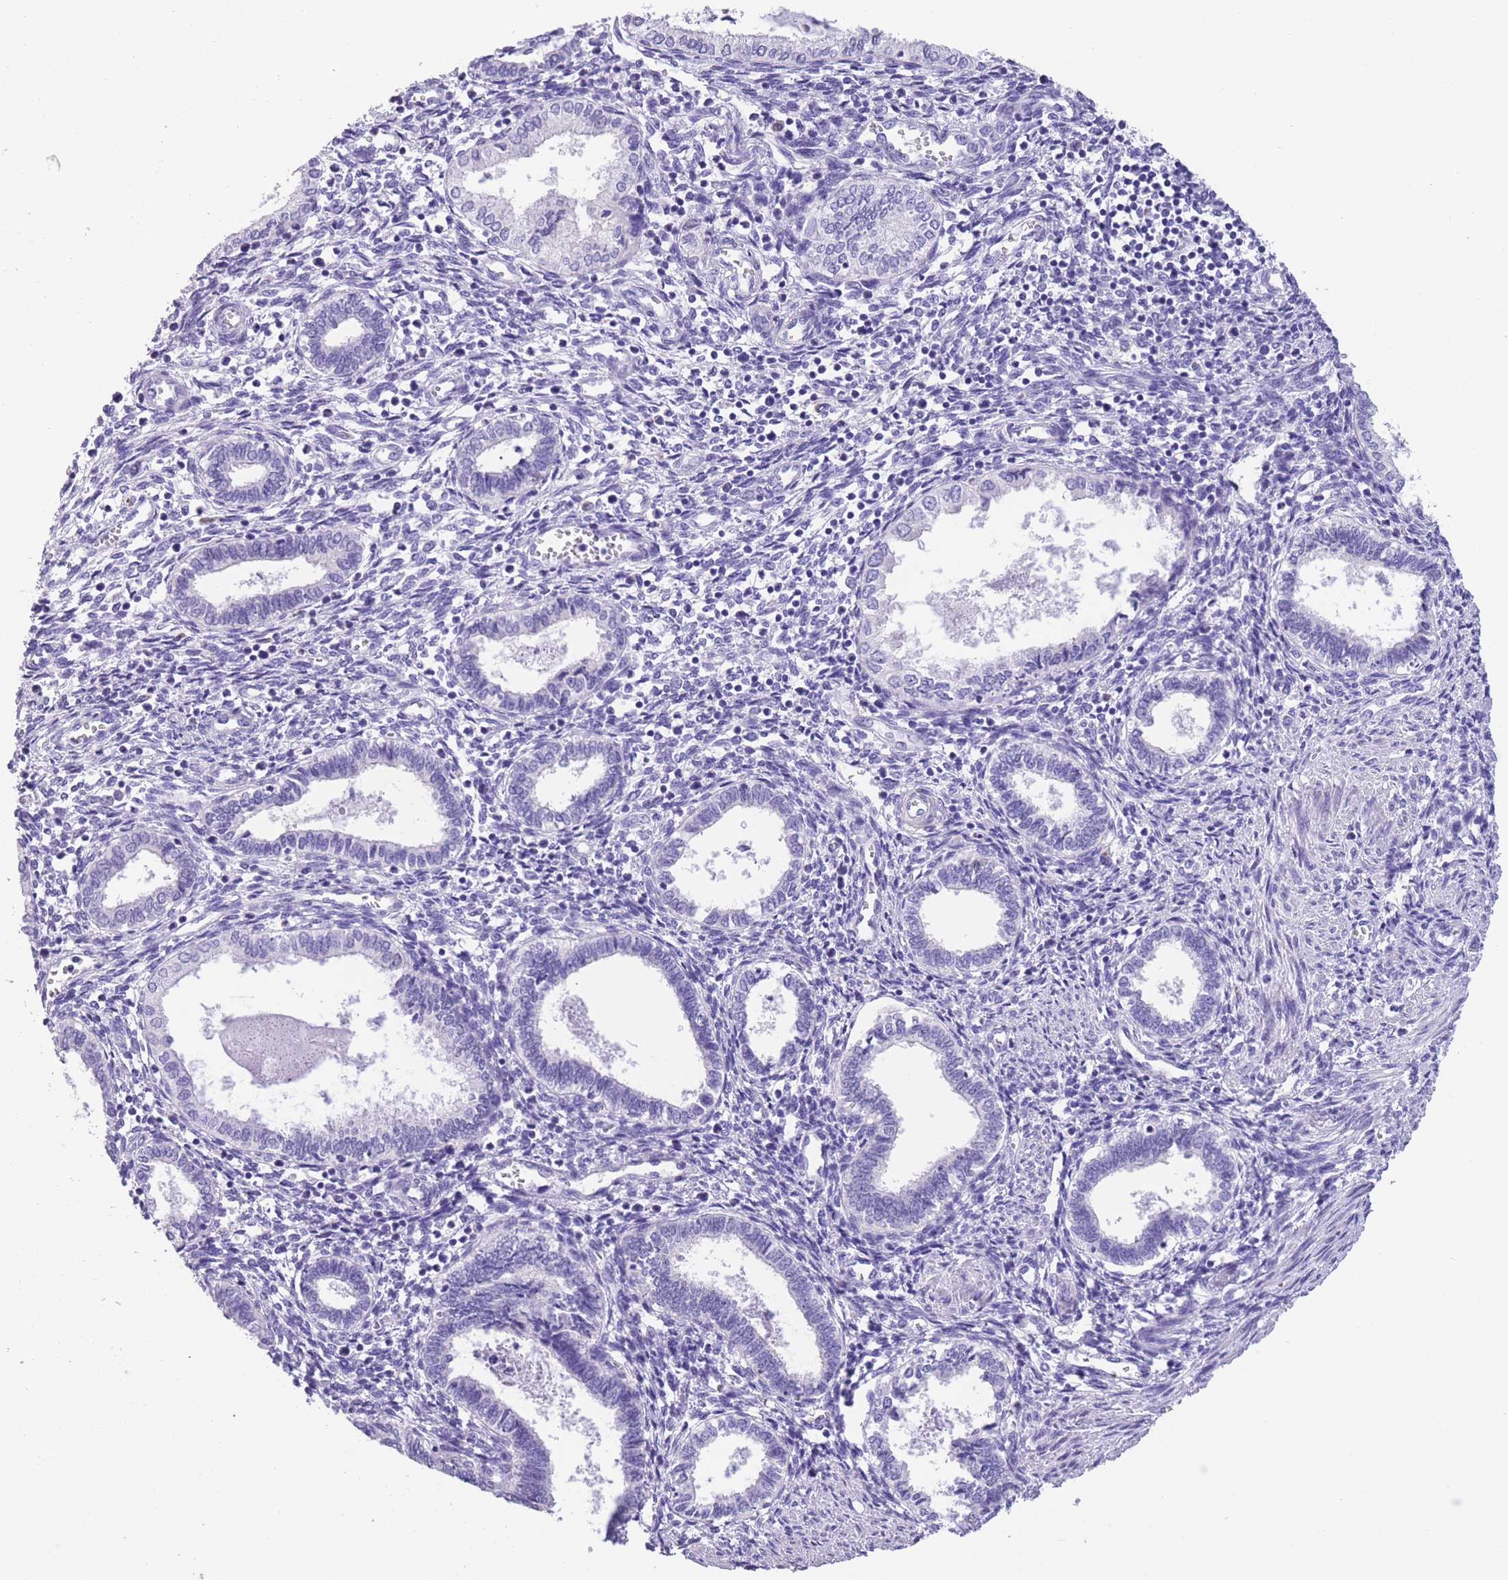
{"staining": {"intensity": "negative", "quantity": "none", "location": "none"}, "tissue": "endometrium", "cell_type": "Cells in endometrial stroma", "image_type": "normal", "snomed": [{"axis": "morphology", "description": "Normal tissue, NOS"}, {"axis": "topography", "description": "Endometrium"}], "caption": "The immunohistochemistry histopathology image has no significant positivity in cells in endometrial stroma of endometrium. (DAB (3,3'-diaminobenzidine) IHC with hematoxylin counter stain).", "gene": "RAI2", "patient": {"sex": "female", "age": 37}}